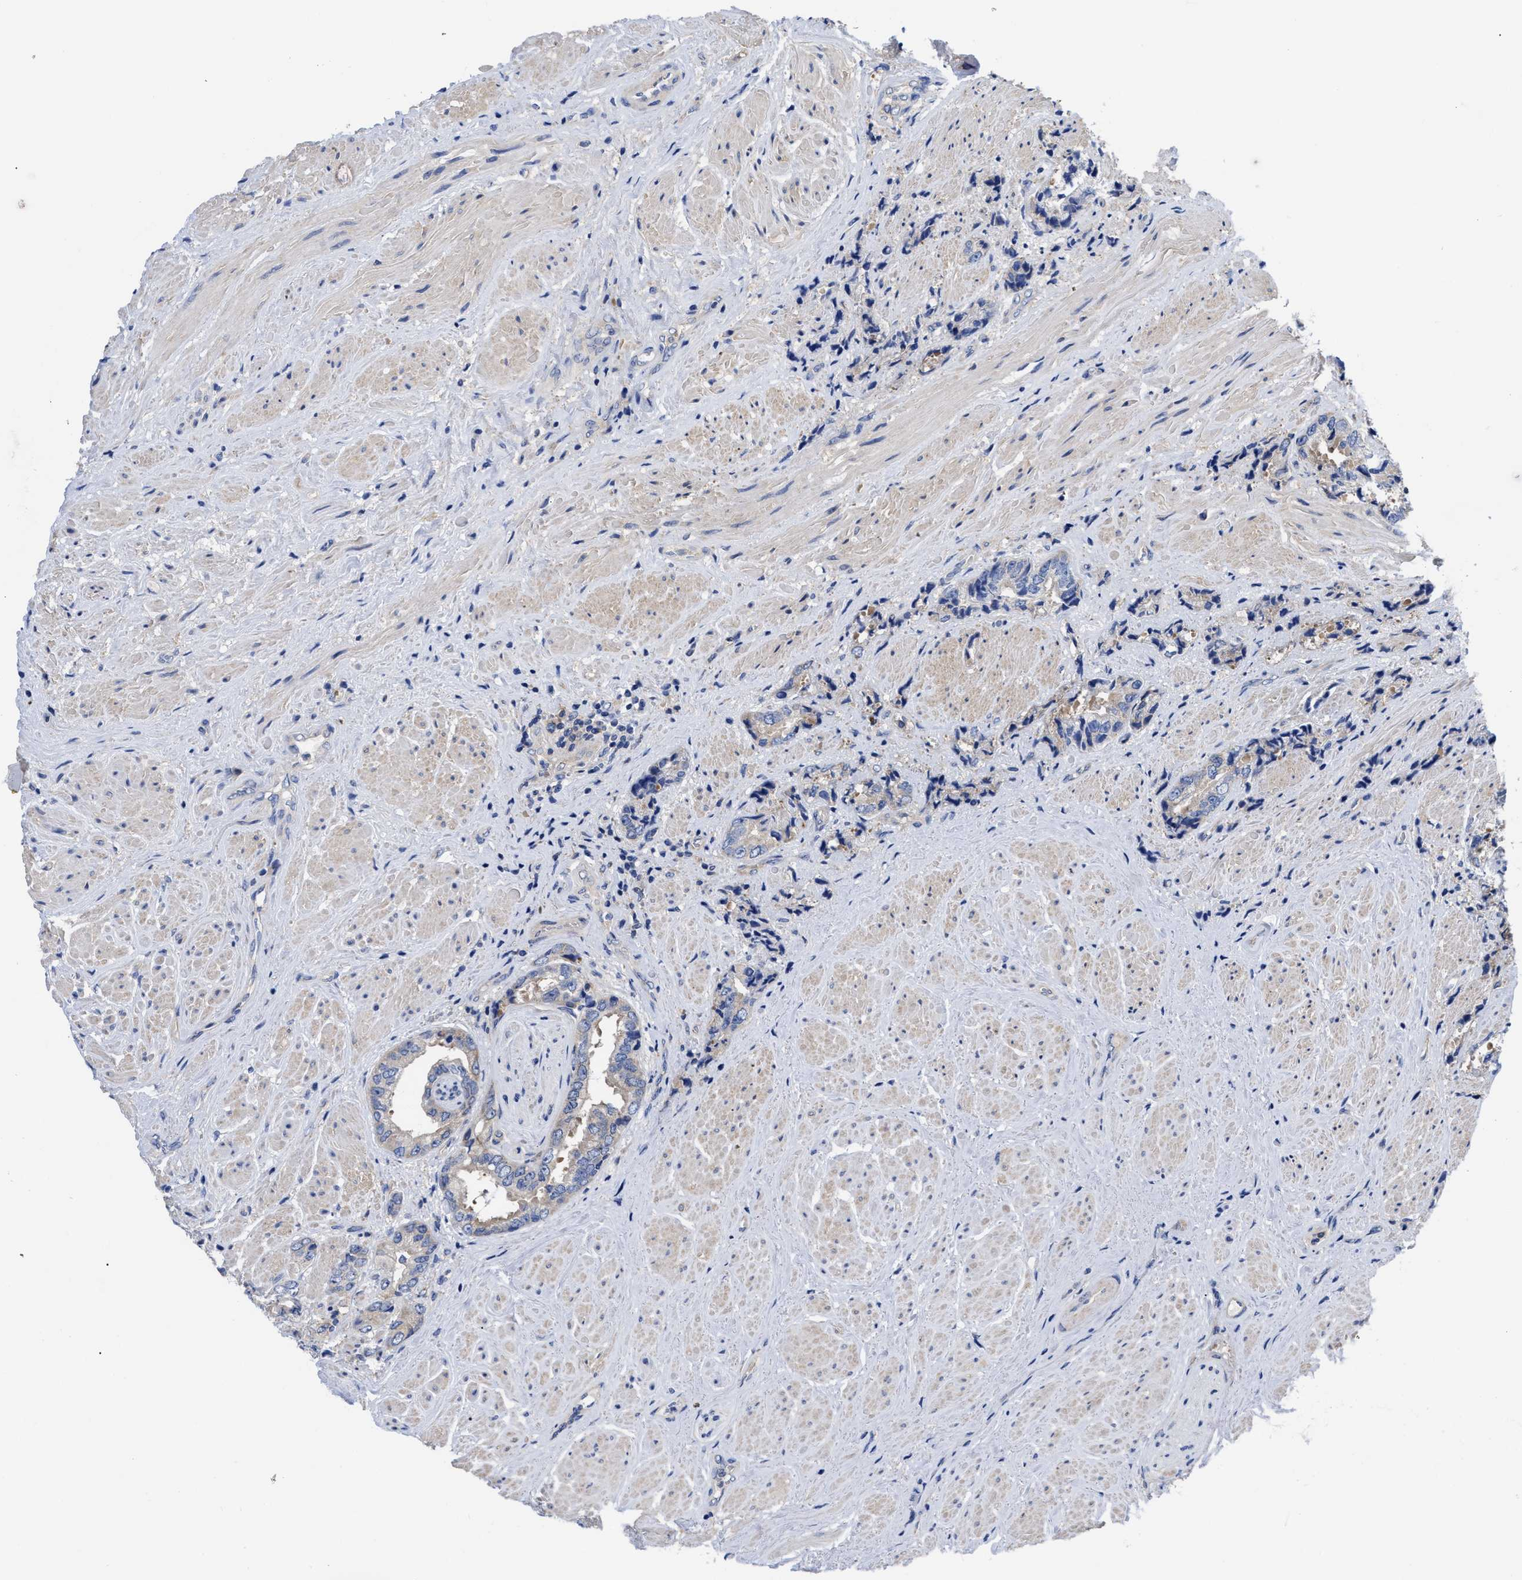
{"staining": {"intensity": "weak", "quantity": "<25%", "location": "cytoplasmic/membranous"}, "tissue": "prostate cancer", "cell_type": "Tumor cells", "image_type": "cancer", "snomed": [{"axis": "morphology", "description": "Adenocarcinoma, High grade"}, {"axis": "topography", "description": "Prostate"}], "caption": "High magnification brightfield microscopy of prostate high-grade adenocarcinoma stained with DAB (3,3'-diaminobenzidine) (brown) and counterstained with hematoxylin (blue): tumor cells show no significant expression. Nuclei are stained in blue.", "gene": "RBKS", "patient": {"sex": "male", "age": 61}}